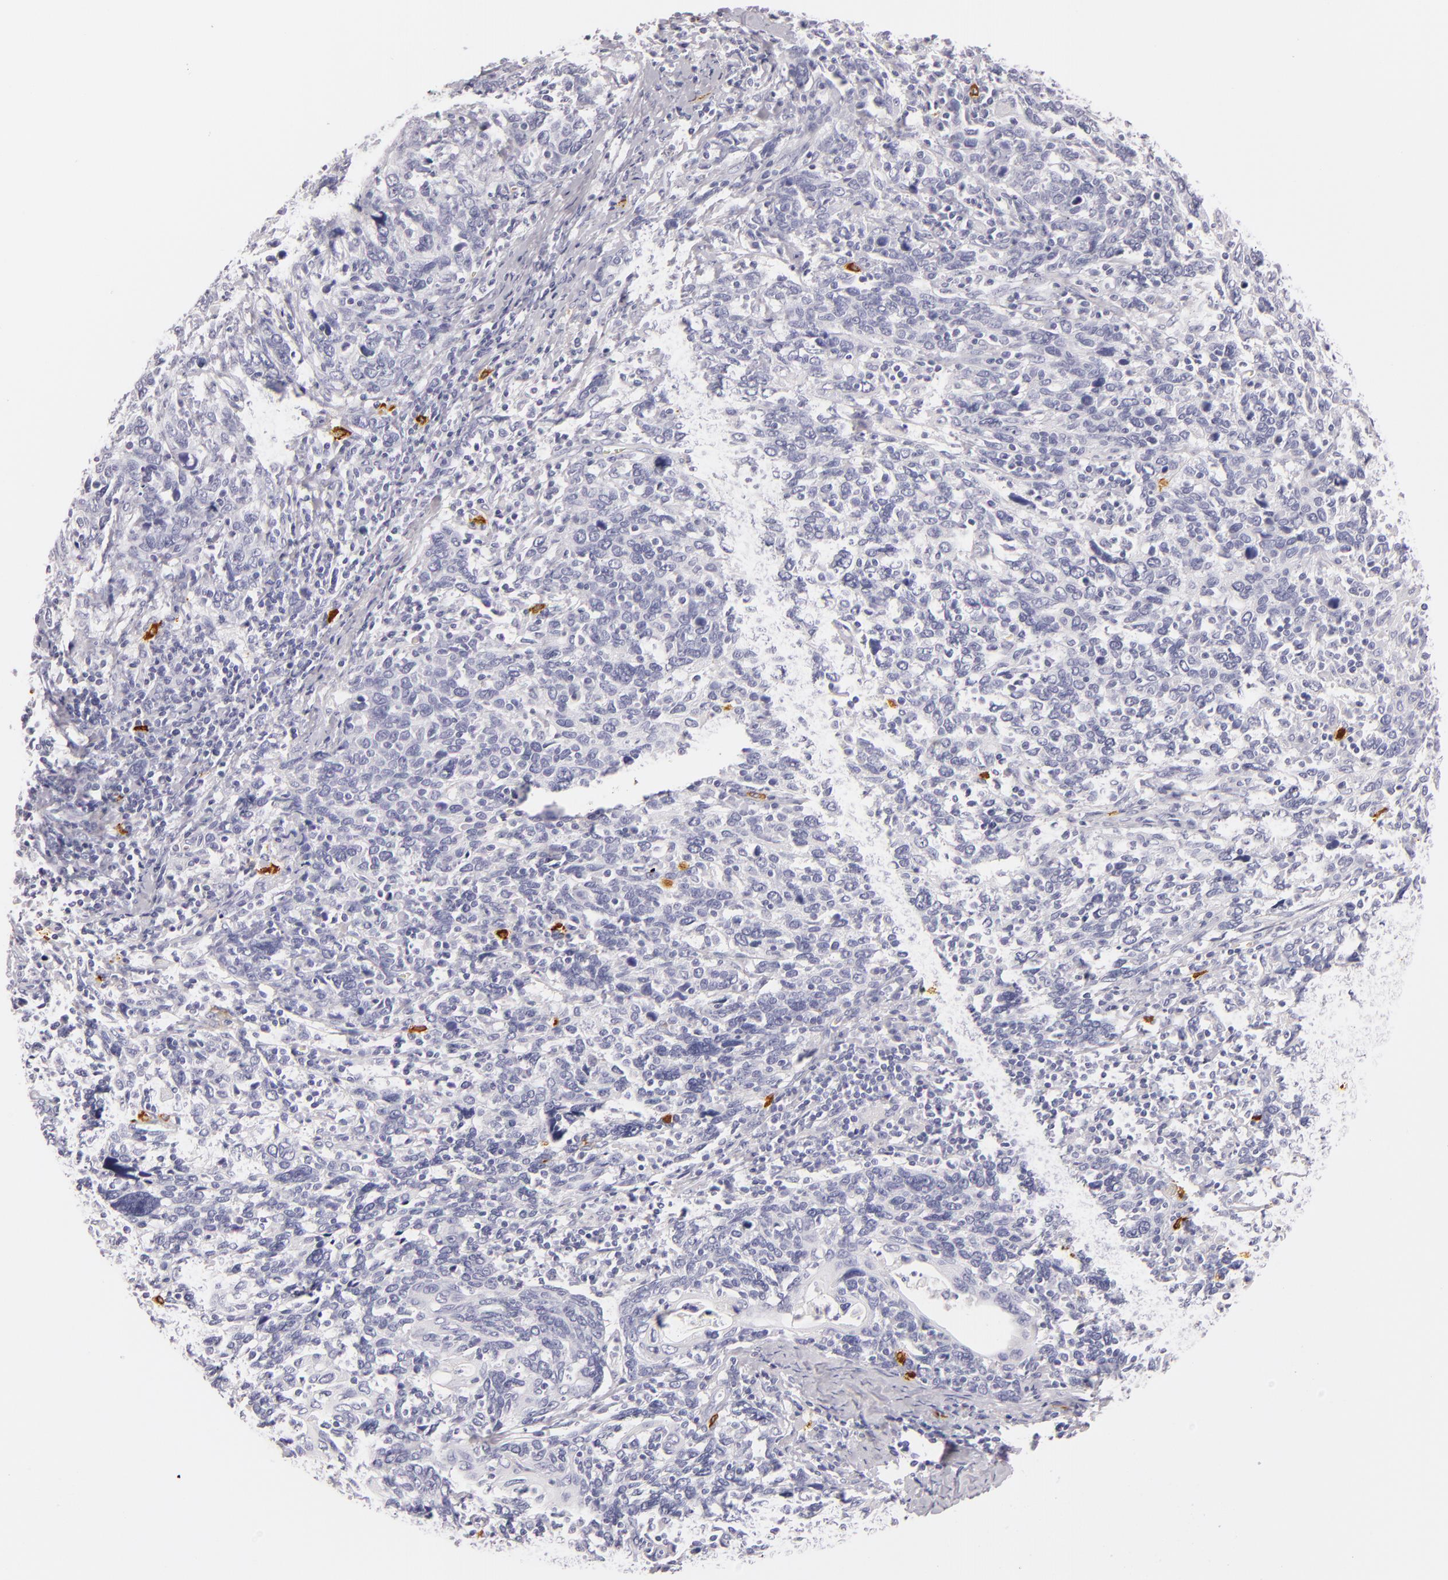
{"staining": {"intensity": "negative", "quantity": "none", "location": "none"}, "tissue": "cervical cancer", "cell_type": "Tumor cells", "image_type": "cancer", "snomed": [{"axis": "morphology", "description": "Squamous cell carcinoma, NOS"}, {"axis": "topography", "description": "Cervix"}], "caption": "This is a micrograph of immunohistochemistry (IHC) staining of cervical squamous cell carcinoma, which shows no positivity in tumor cells. (DAB immunohistochemistry (IHC) with hematoxylin counter stain).", "gene": "TPSD1", "patient": {"sex": "female", "age": 41}}